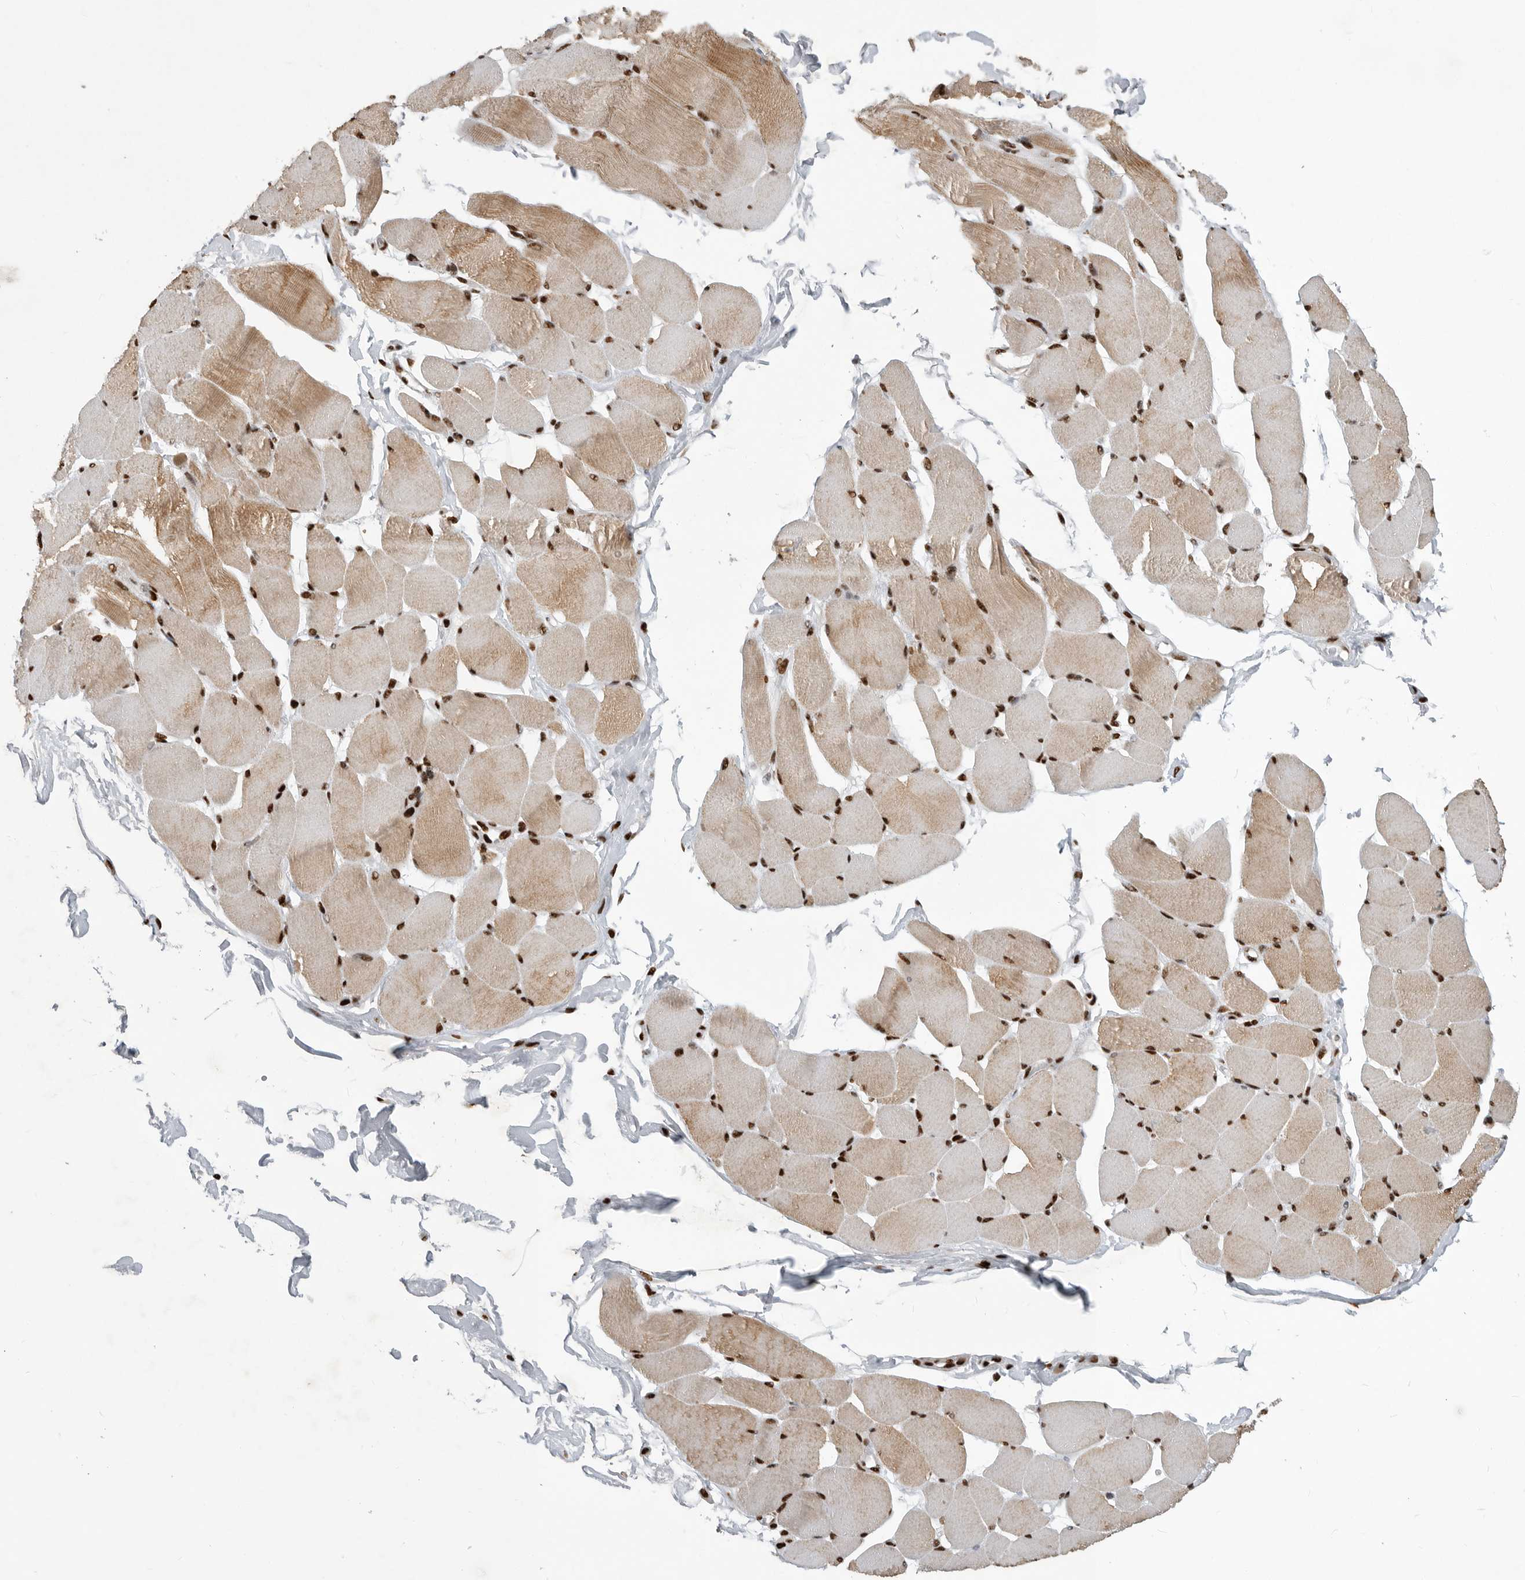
{"staining": {"intensity": "strong", "quantity": ">75%", "location": "cytoplasmic/membranous,nuclear"}, "tissue": "skeletal muscle", "cell_type": "Myocytes", "image_type": "normal", "snomed": [{"axis": "morphology", "description": "Normal tissue, NOS"}, {"axis": "topography", "description": "Skin"}, {"axis": "topography", "description": "Skeletal muscle"}], "caption": "Immunohistochemical staining of unremarkable human skeletal muscle shows >75% levels of strong cytoplasmic/membranous,nuclear protein positivity in about >75% of myocytes.", "gene": "BCLAF1", "patient": {"sex": "male", "age": 83}}